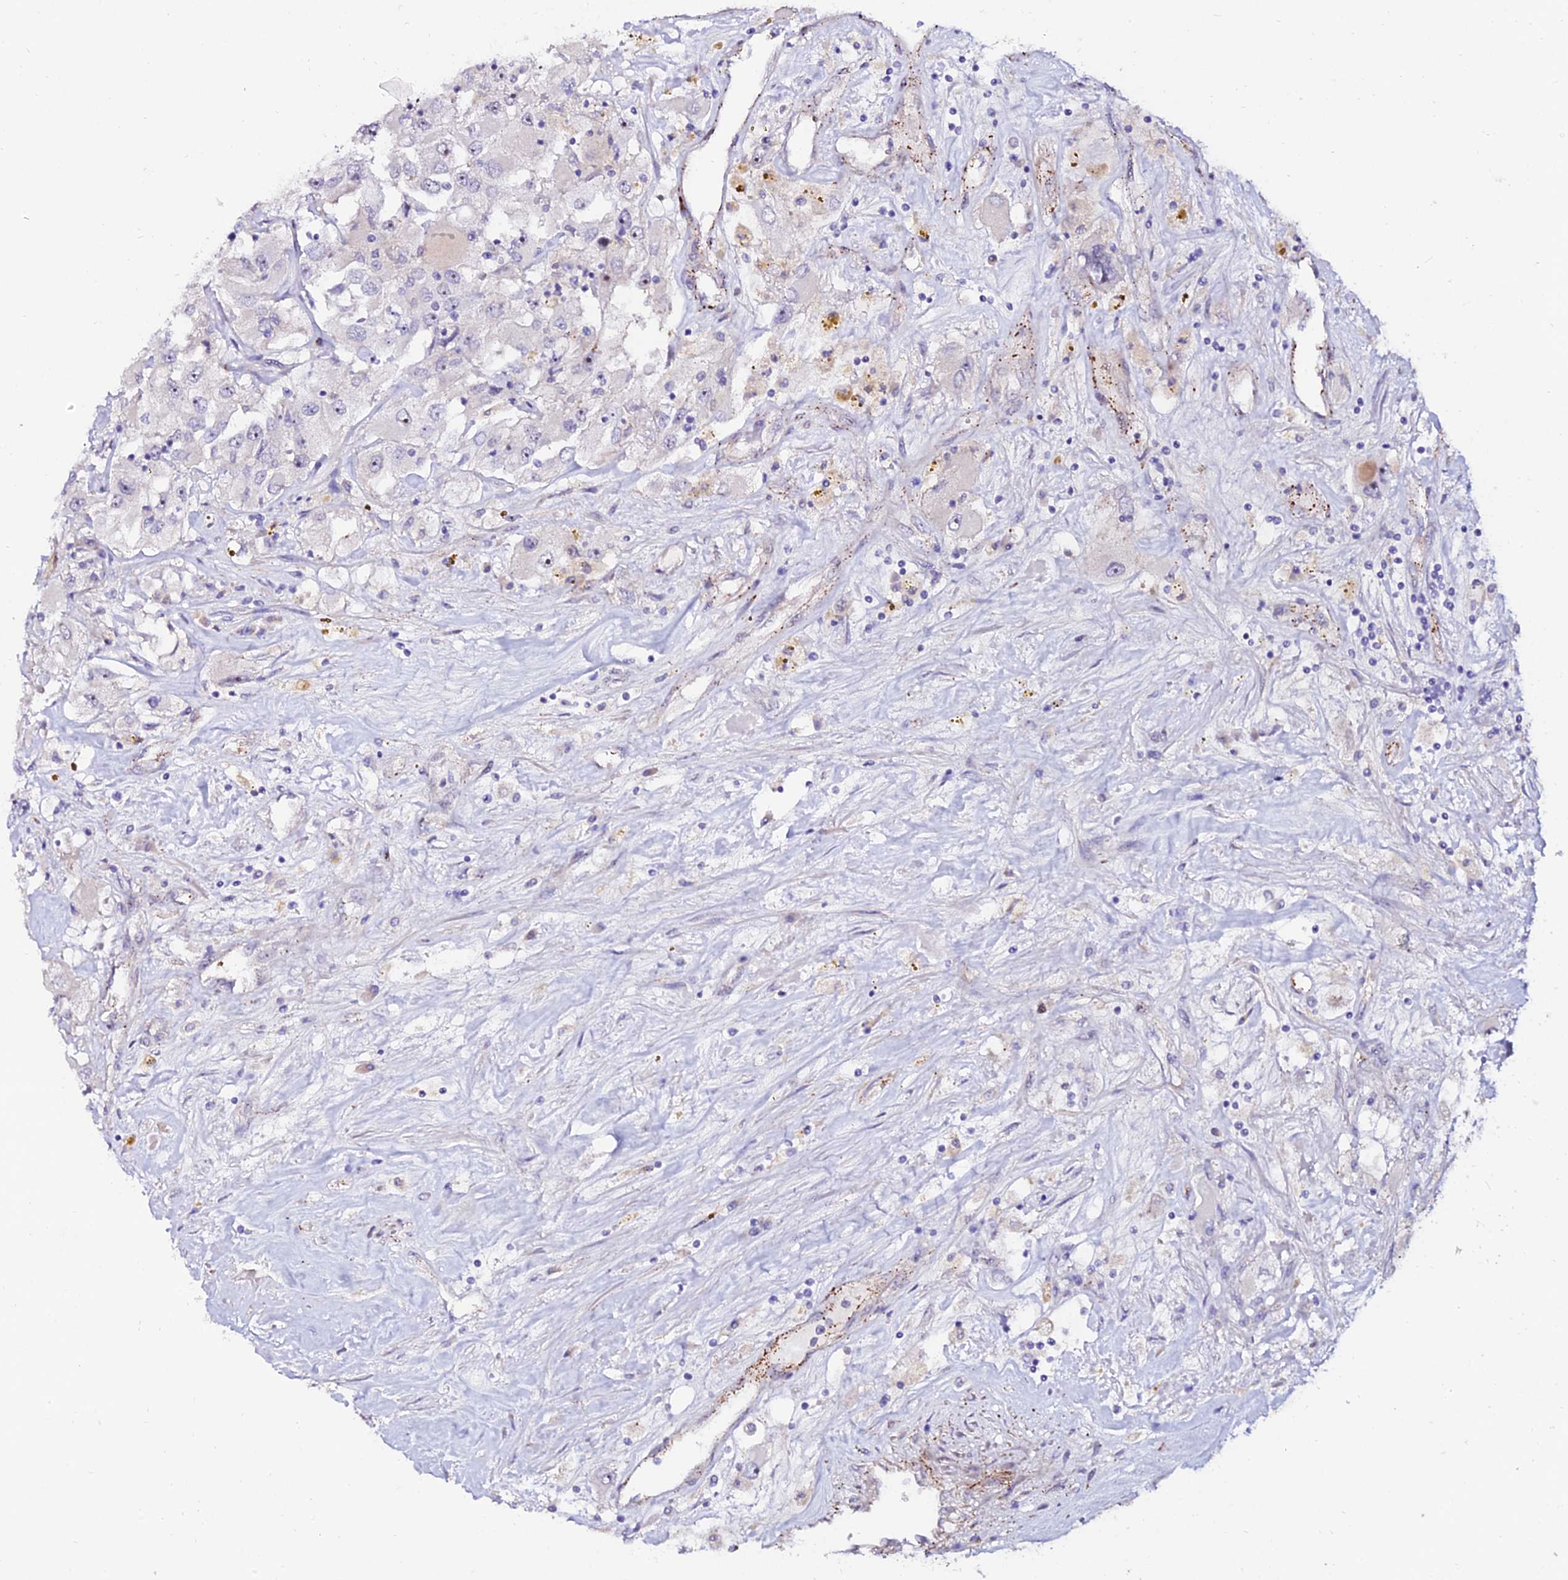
{"staining": {"intensity": "negative", "quantity": "none", "location": "none"}, "tissue": "renal cancer", "cell_type": "Tumor cells", "image_type": "cancer", "snomed": [{"axis": "morphology", "description": "Adenocarcinoma, NOS"}, {"axis": "topography", "description": "Kidney"}], "caption": "Immunohistochemistry (IHC) image of human renal adenocarcinoma stained for a protein (brown), which reveals no expression in tumor cells.", "gene": "ALDH3B2", "patient": {"sex": "female", "age": 52}}